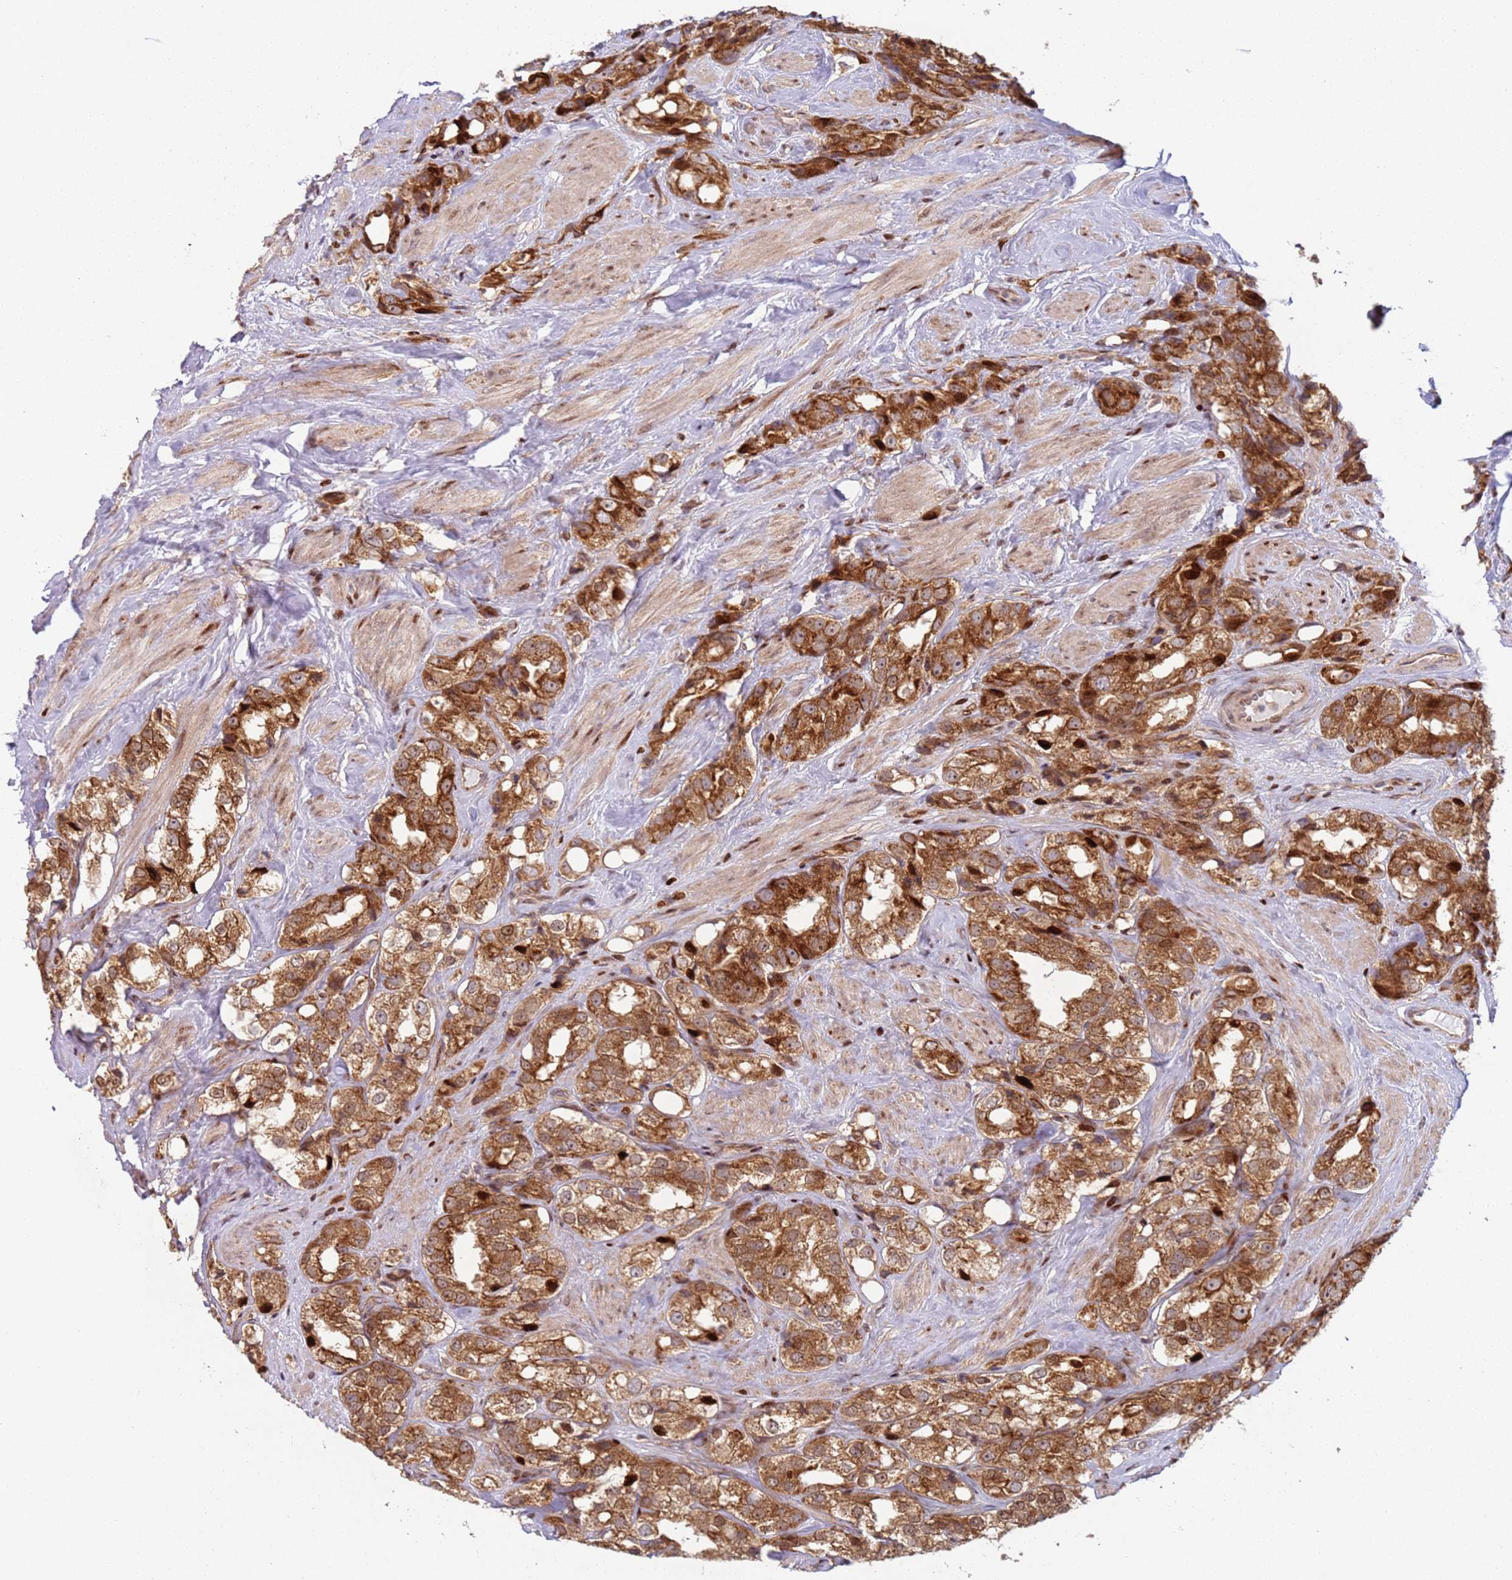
{"staining": {"intensity": "strong", "quantity": ">75%", "location": "cytoplasmic/membranous,nuclear"}, "tissue": "prostate cancer", "cell_type": "Tumor cells", "image_type": "cancer", "snomed": [{"axis": "morphology", "description": "Adenocarcinoma, NOS"}, {"axis": "topography", "description": "Prostate"}], "caption": "Immunohistochemistry photomicrograph of prostate adenocarcinoma stained for a protein (brown), which reveals high levels of strong cytoplasmic/membranous and nuclear positivity in approximately >75% of tumor cells.", "gene": "HNRNPLL", "patient": {"sex": "male", "age": 79}}